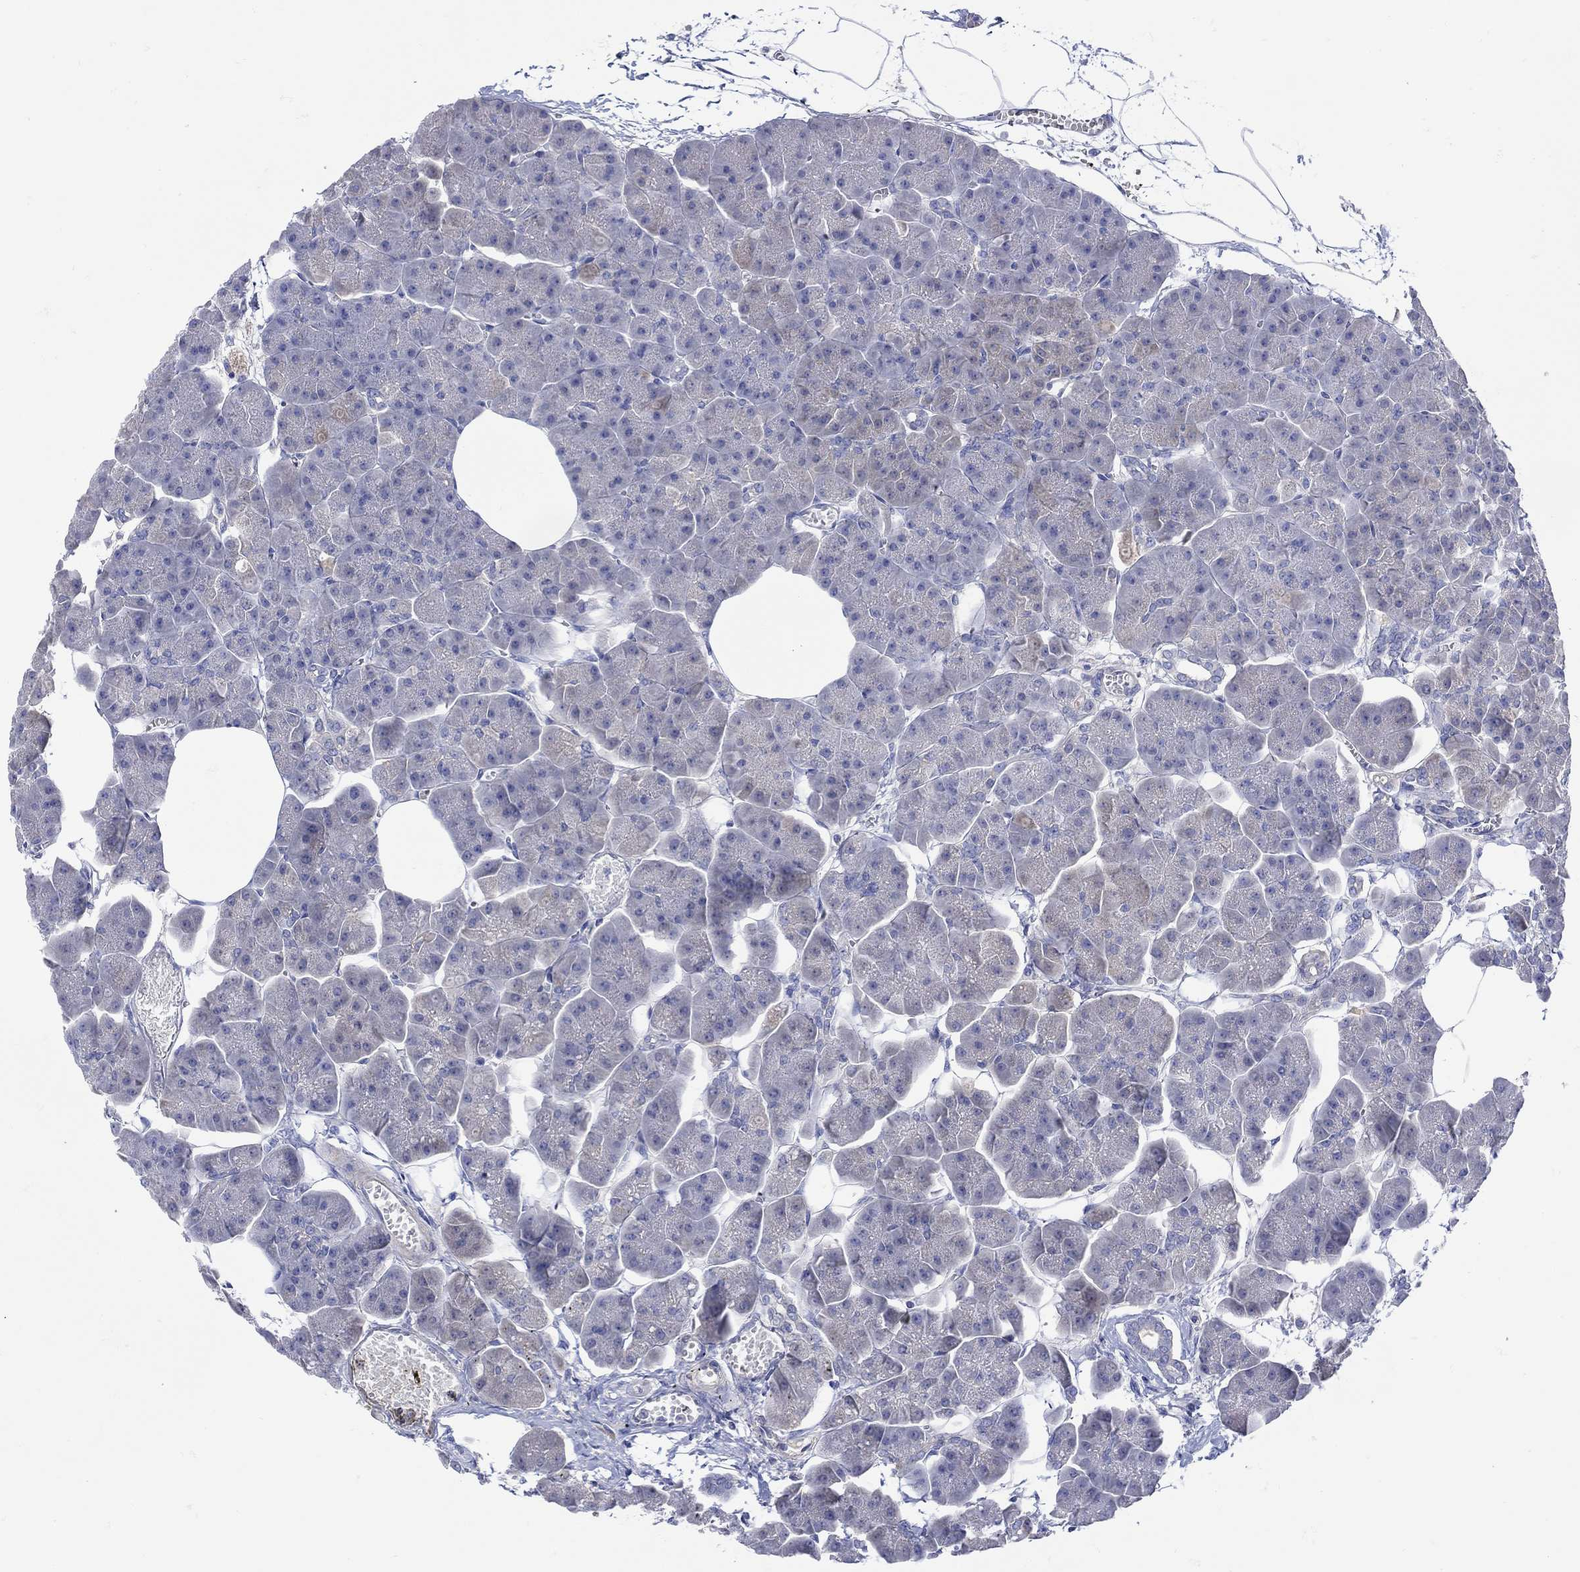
{"staining": {"intensity": "negative", "quantity": "none", "location": "none"}, "tissue": "pancreas", "cell_type": "Exocrine glandular cells", "image_type": "normal", "snomed": [{"axis": "morphology", "description": "Normal tissue, NOS"}, {"axis": "topography", "description": "Adipose tissue"}, {"axis": "topography", "description": "Pancreas"}, {"axis": "topography", "description": "Peripheral nerve tissue"}], "caption": "Human pancreas stained for a protein using IHC exhibits no expression in exocrine glandular cells.", "gene": "MSI1", "patient": {"sex": "female", "age": 58}}